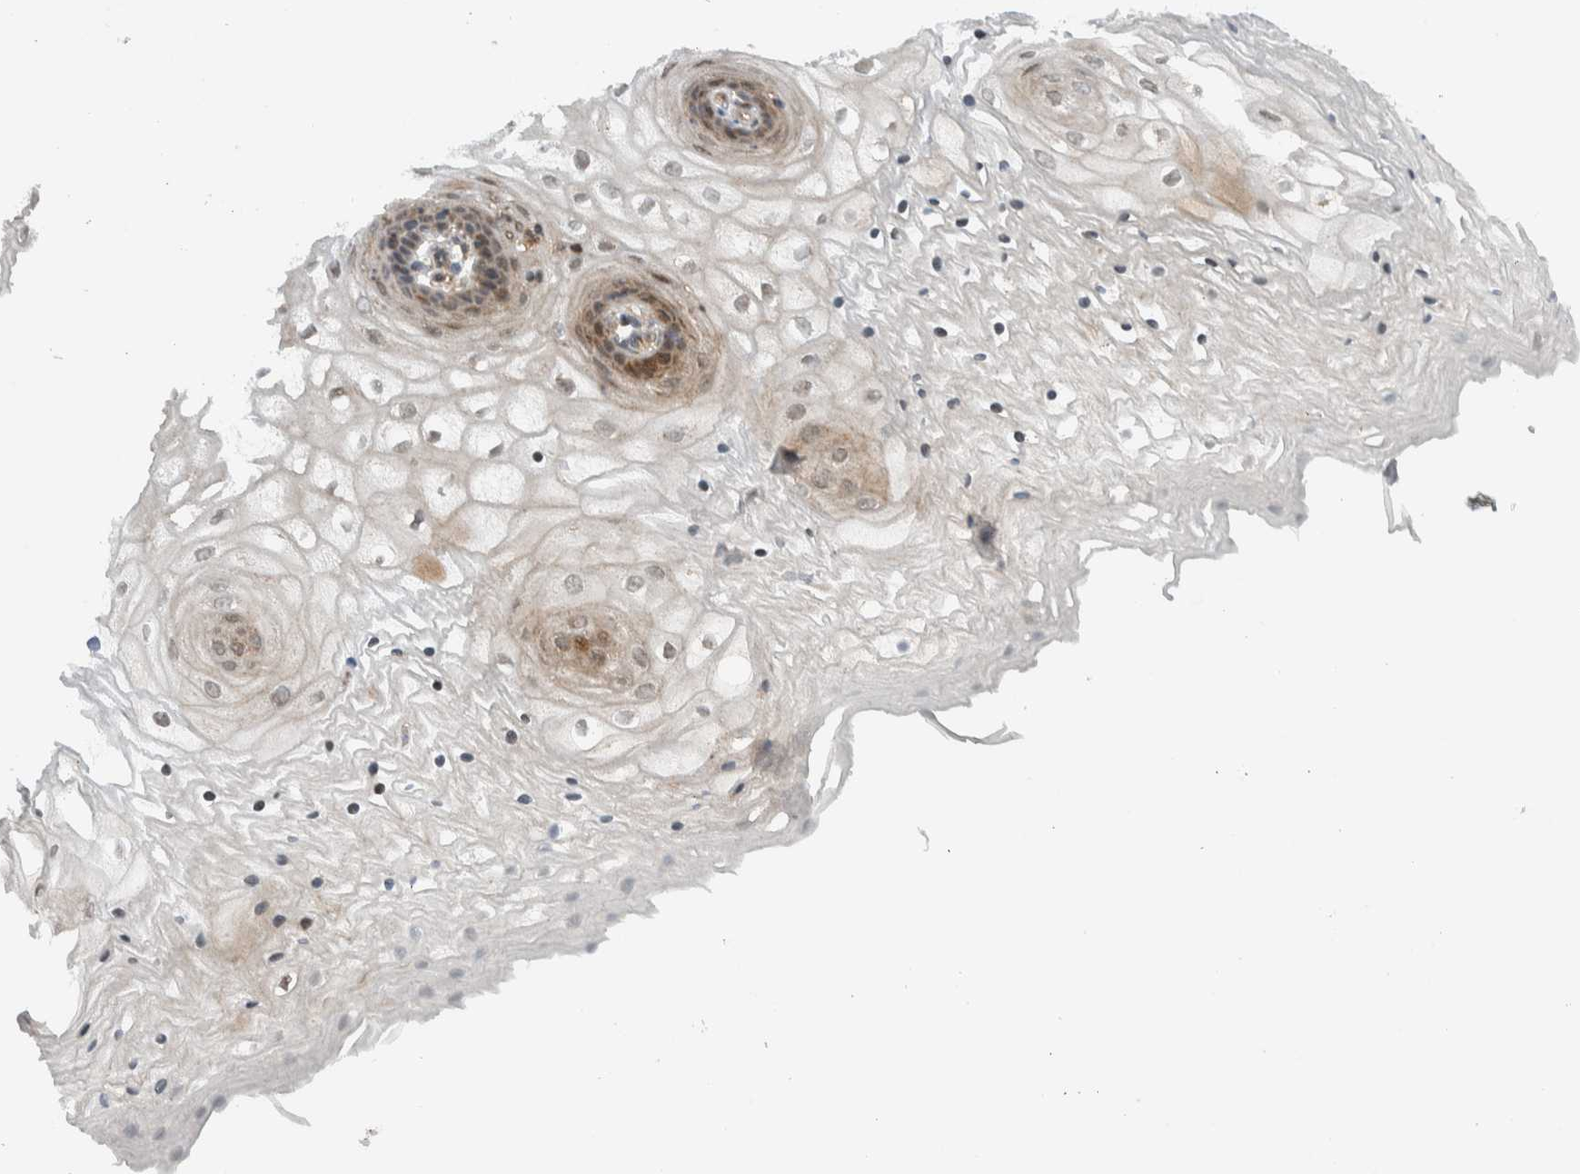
{"staining": {"intensity": "moderate", "quantity": "25%-75%", "location": "cytoplasmic/membranous"}, "tissue": "vagina", "cell_type": "Squamous epithelial cells", "image_type": "normal", "snomed": [{"axis": "morphology", "description": "Normal tissue, NOS"}, {"axis": "topography", "description": "Vagina"}], "caption": "Vagina stained with DAB immunohistochemistry (IHC) reveals medium levels of moderate cytoplasmic/membranous staining in approximately 25%-75% of squamous epithelial cells. (DAB (3,3'-diaminobenzidine) IHC, brown staining for protein, blue staining for nuclei).", "gene": "KLHL6", "patient": {"sex": "female", "age": 34}}